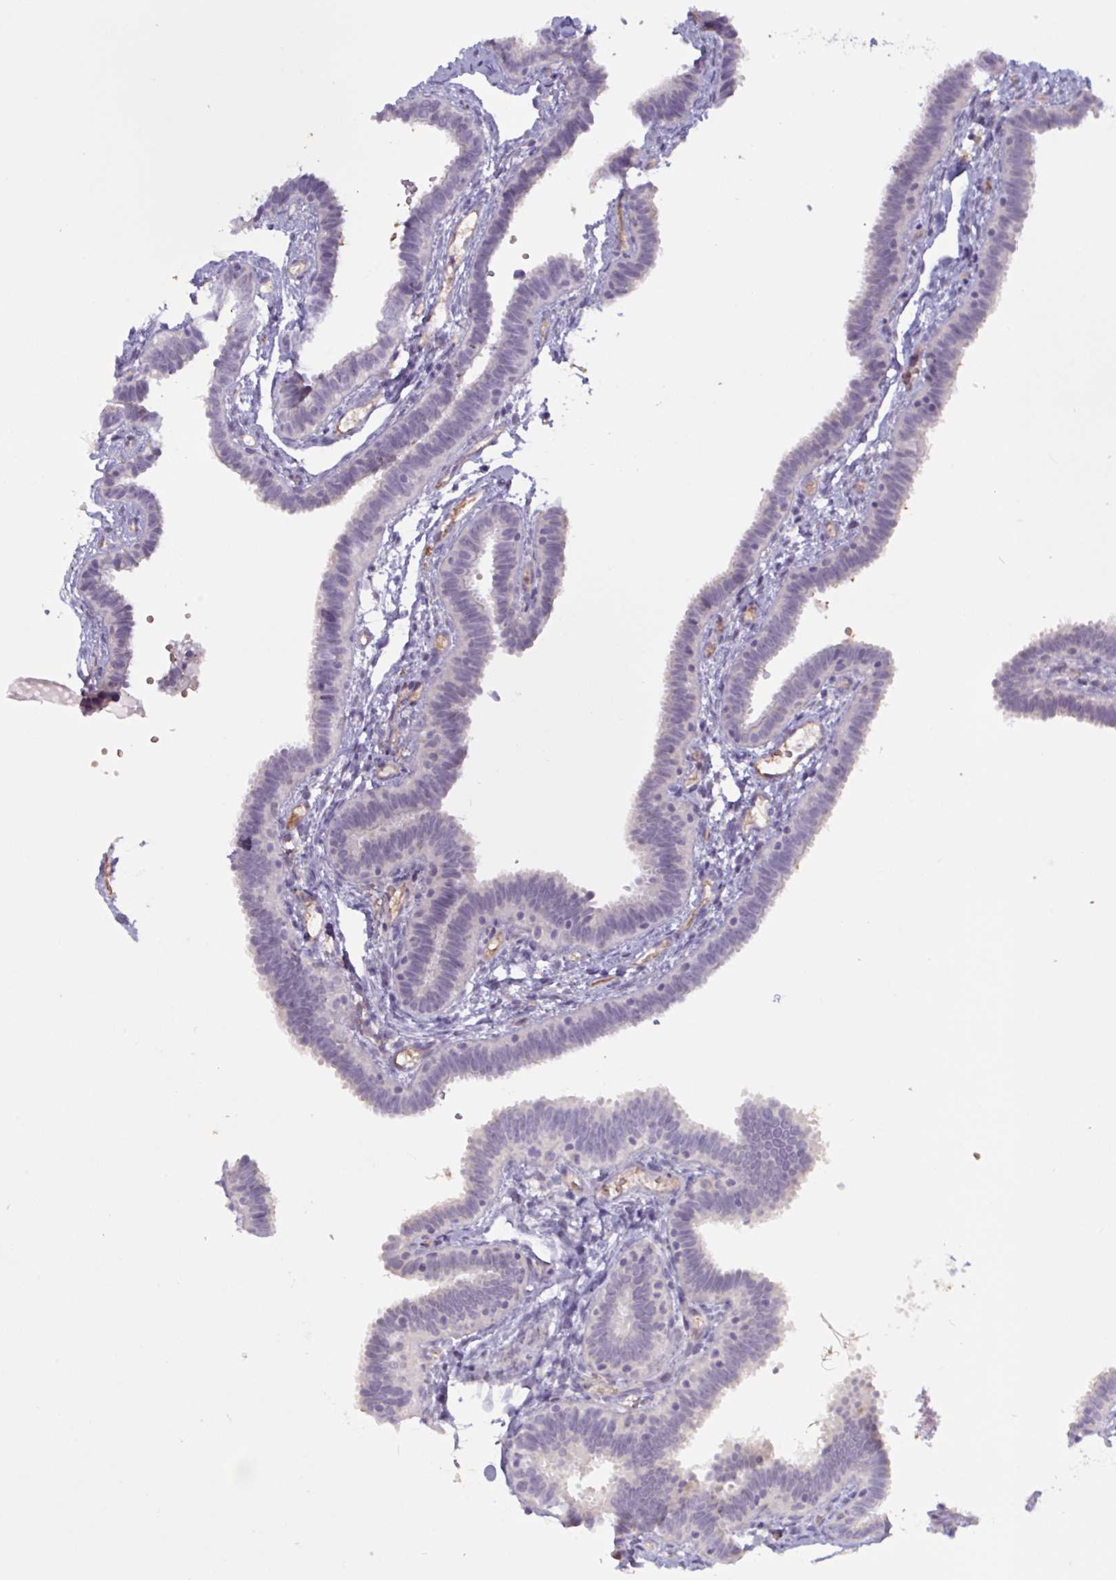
{"staining": {"intensity": "negative", "quantity": "none", "location": "none"}, "tissue": "fallopian tube", "cell_type": "Glandular cells", "image_type": "normal", "snomed": [{"axis": "morphology", "description": "Normal tissue, NOS"}, {"axis": "topography", "description": "Fallopian tube"}], "caption": "A high-resolution micrograph shows immunohistochemistry staining of unremarkable fallopian tube, which demonstrates no significant expression in glandular cells.", "gene": "ENSG00000281613", "patient": {"sex": "female", "age": 37}}